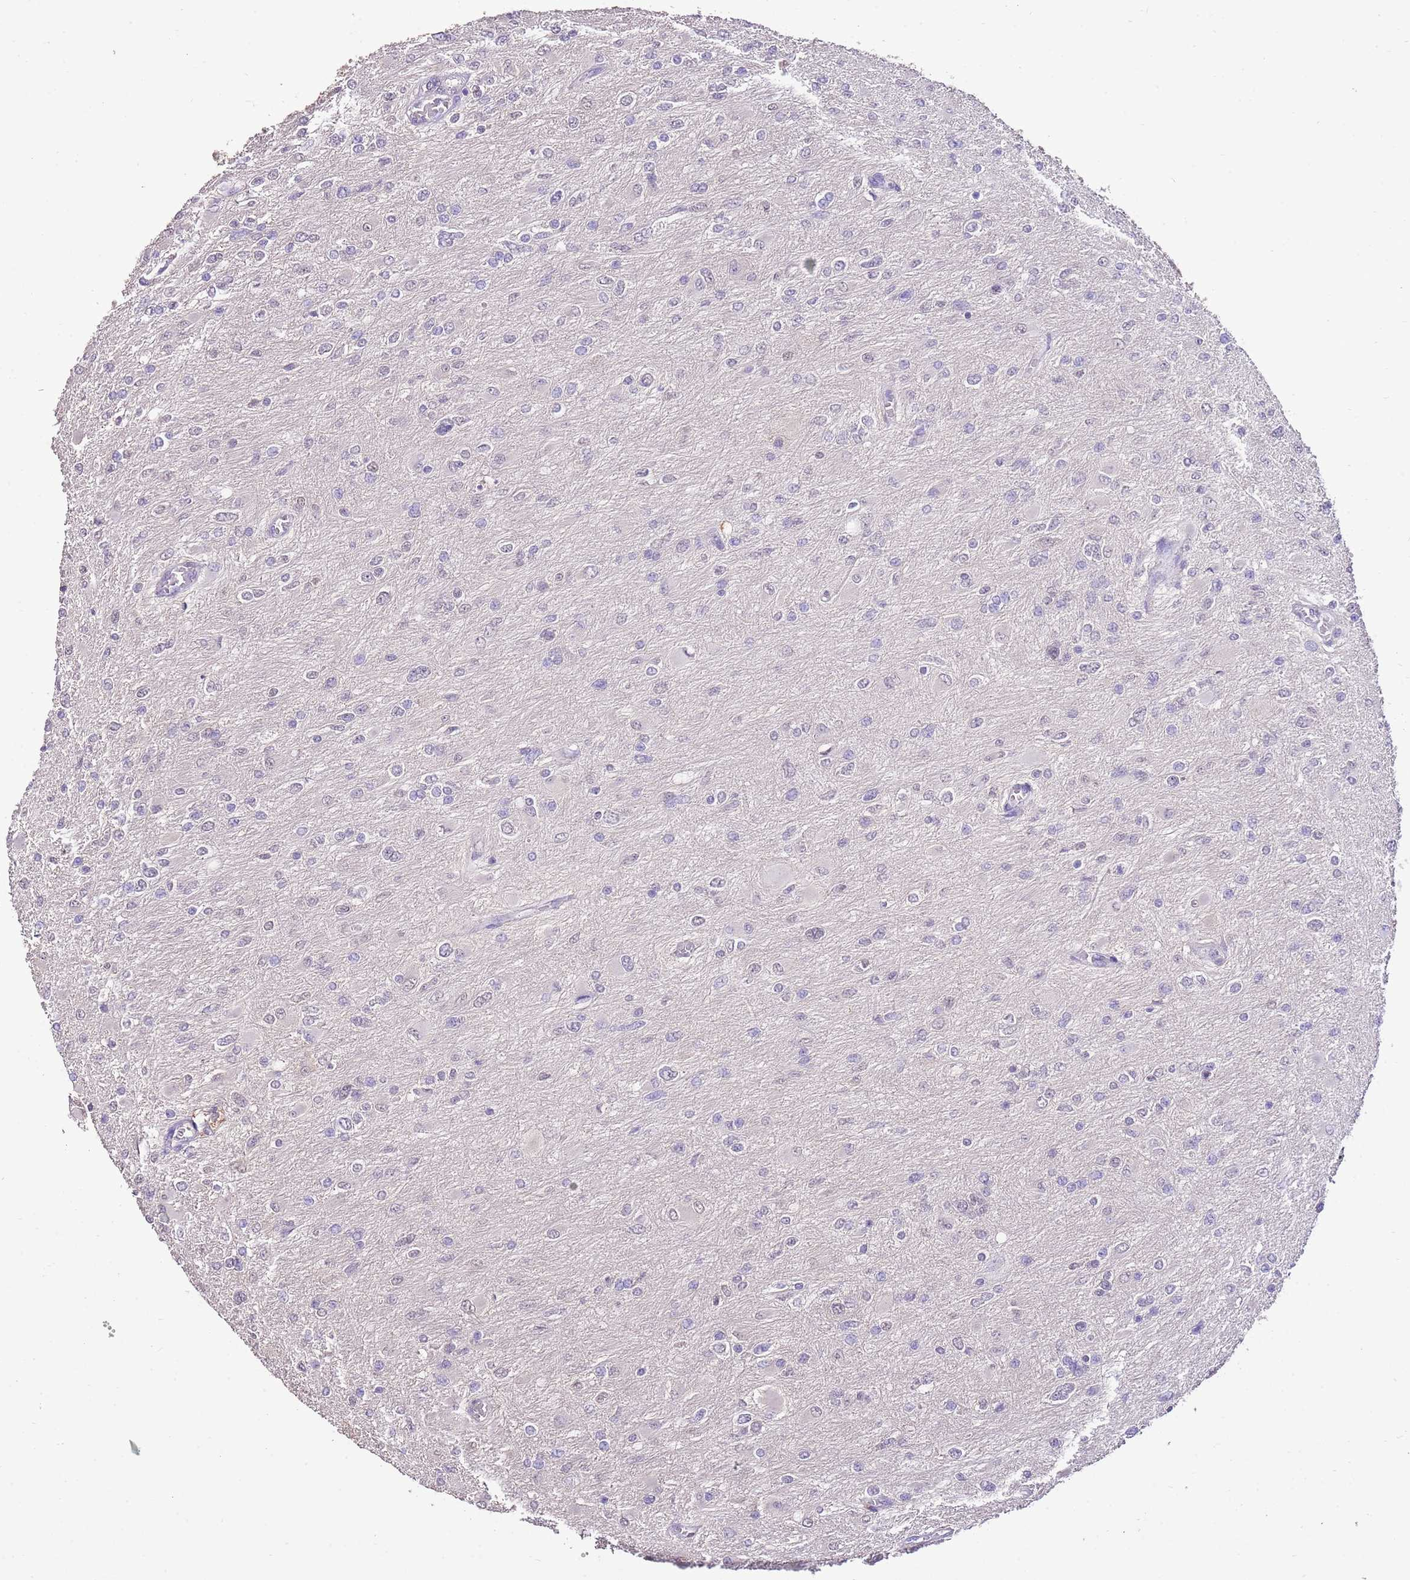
{"staining": {"intensity": "negative", "quantity": "none", "location": "none"}, "tissue": "glioma", "cell_type": "Tumor cells", "image_type": "cancer", "snomed": [{"axis": "morphology", "description": "Glioma, malignant, High grade"}, {"axis": "topography", "description": "Cerebral cortex"}], "caption": "Tumor cells show no significant staining in glioma. (DAB IHC with hematoxylin counter stain).", "gene": "IZUMO4", "patient": {"sex": "female", "age": 36}}